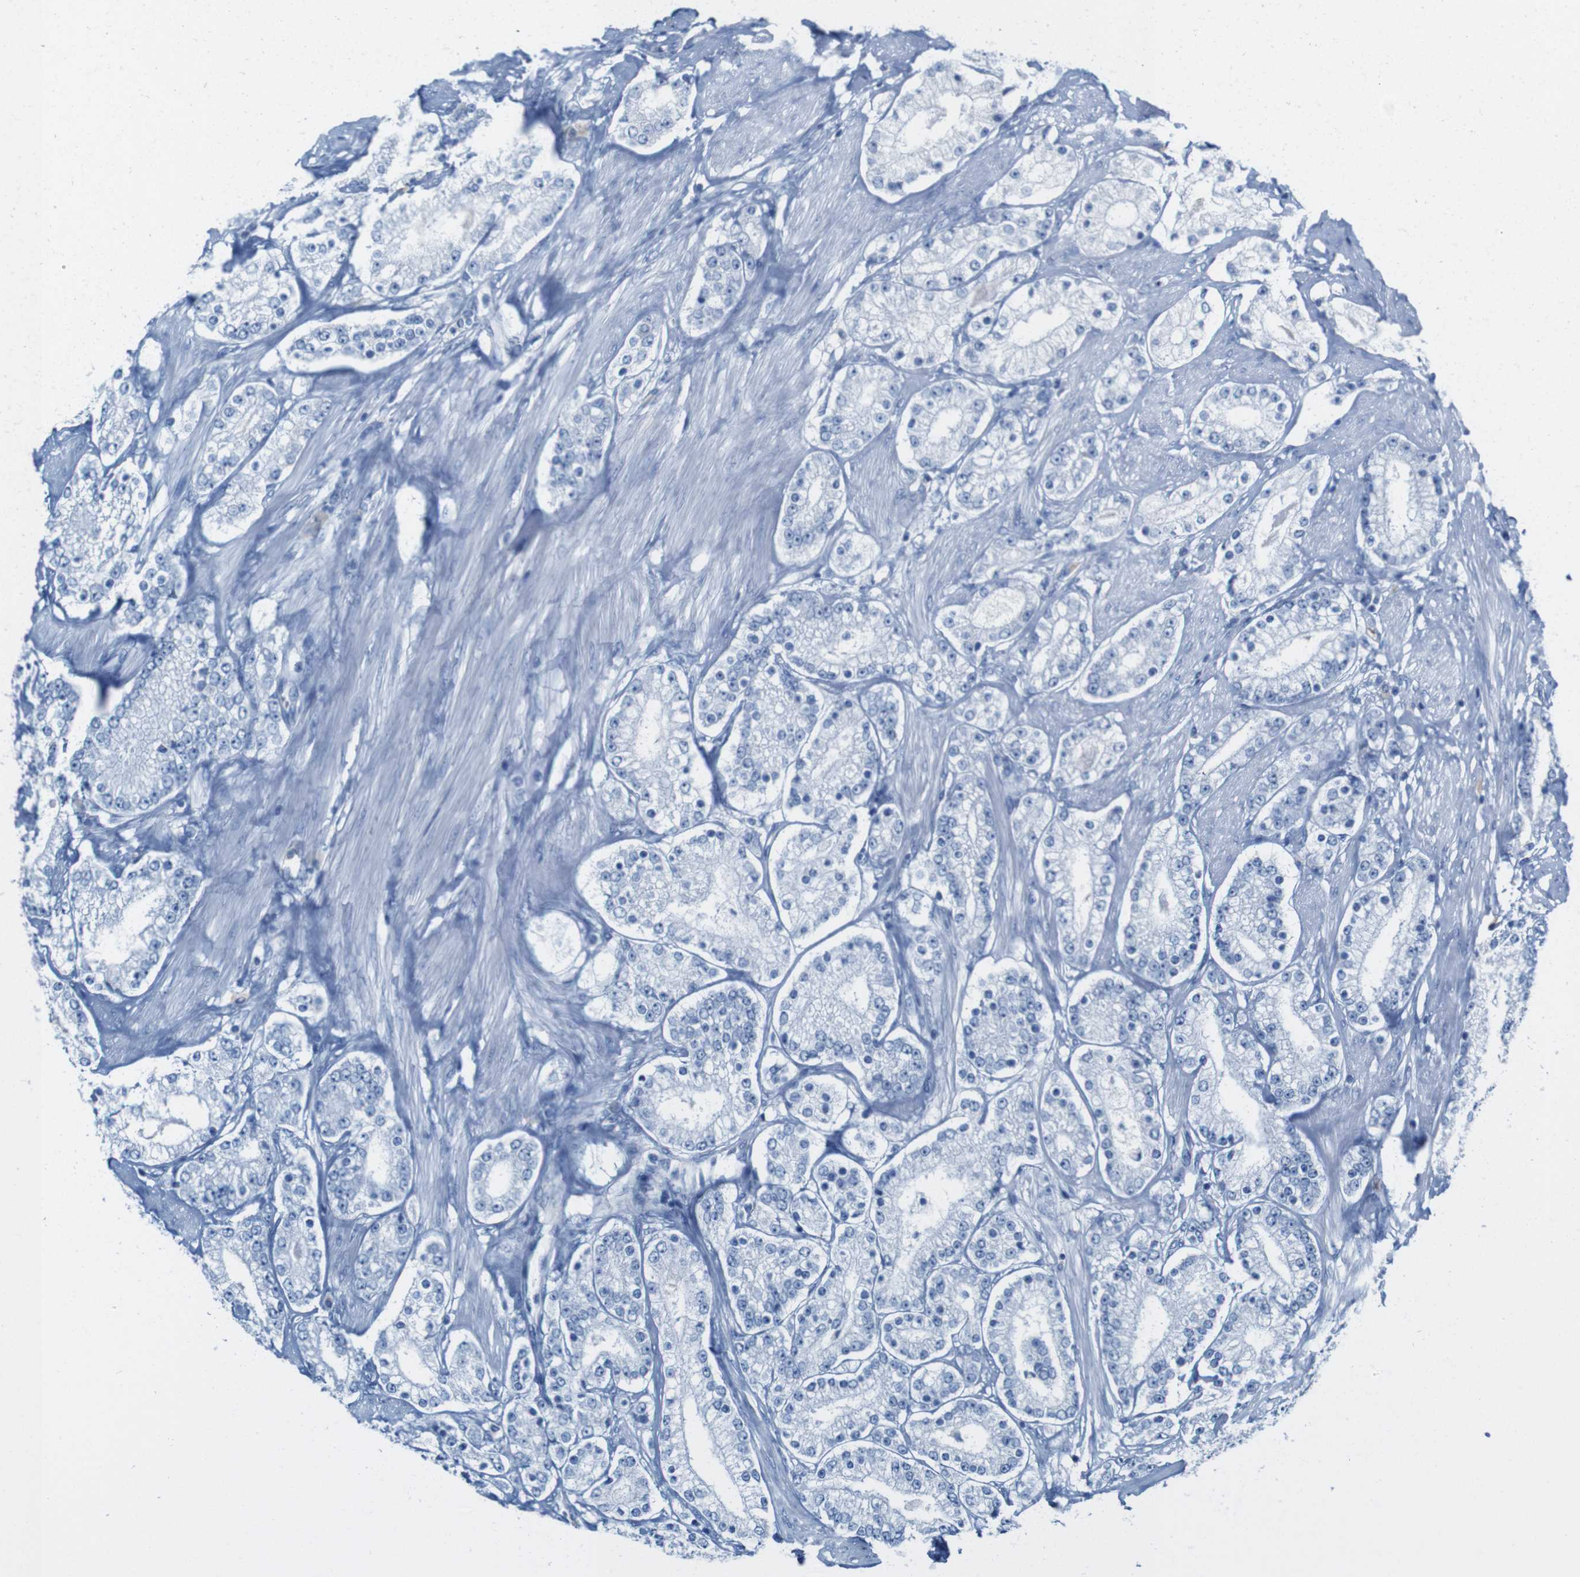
{"staining": {"intensity": "negative", "quantity": "none", "location": "none"}, "tissue": "prostate cancer", "cell_type": "Tumor cells", "image_type": "cancer", "snomed": [{"axis": "morphology", "description": "Adenocarcinoma, Low grade"}, {"axis": "topography", "description": "Prostate"}], "caption": "Adenocarcinoma (low-grade) (prostate) was stained to show a protein in brown. There is no significant positivity in tumor cells.", "gene": "IGSF8", "patient": {"sex": "male", "age": 63}}